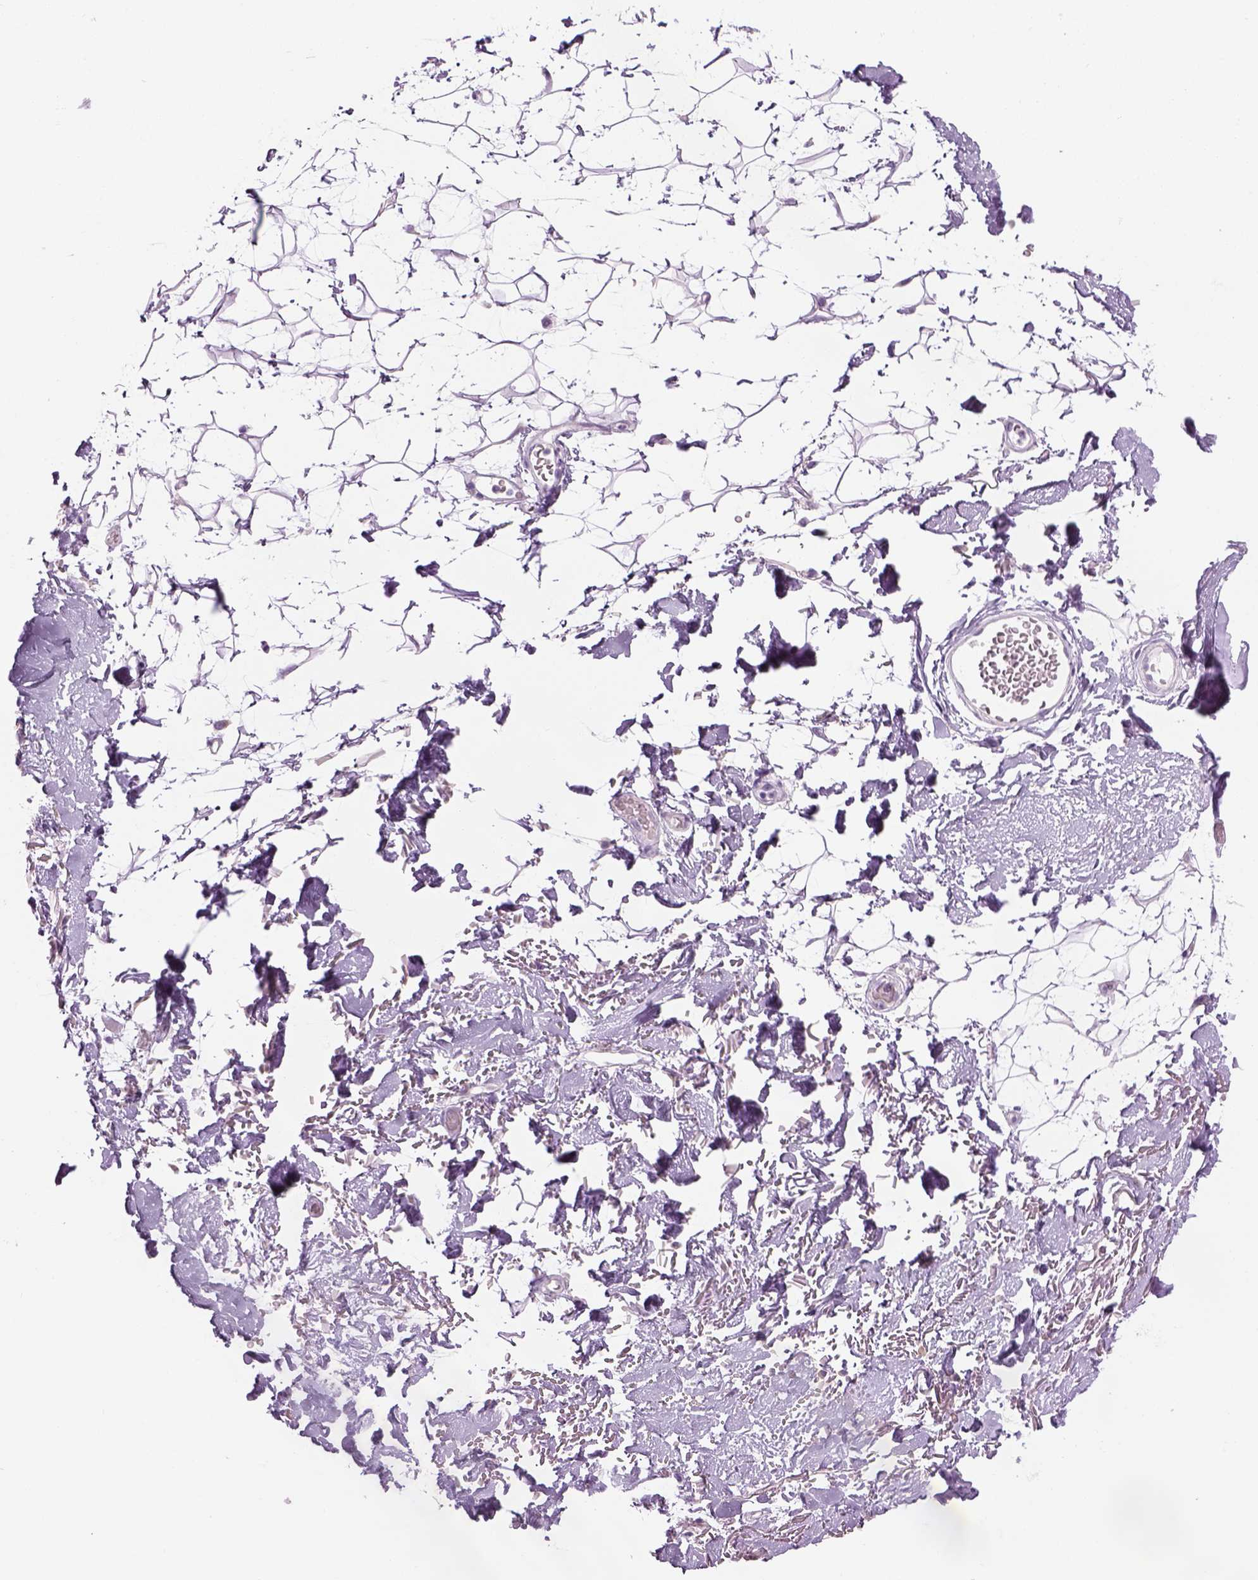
{"staining": {"intensity": "negative", "quantity": "none", "location": "none"}, "tissue": "adipose tissue", "cell_type": "Adipocytes", "image_type": "normal", "snomed": [{"axis": "morphology", "description": "Normal tissue, NOS"}, {"axis": "topography", "description": "Anal"}, {"axis": "topography", "description": "Peripheral nerve tissue"}], "caption": "Protein analysis of benign adipose tissue shows no significant positivity in adipocytes.", "gene": "CIBAR2", "patient": {"sex": "male", "age": 78}}